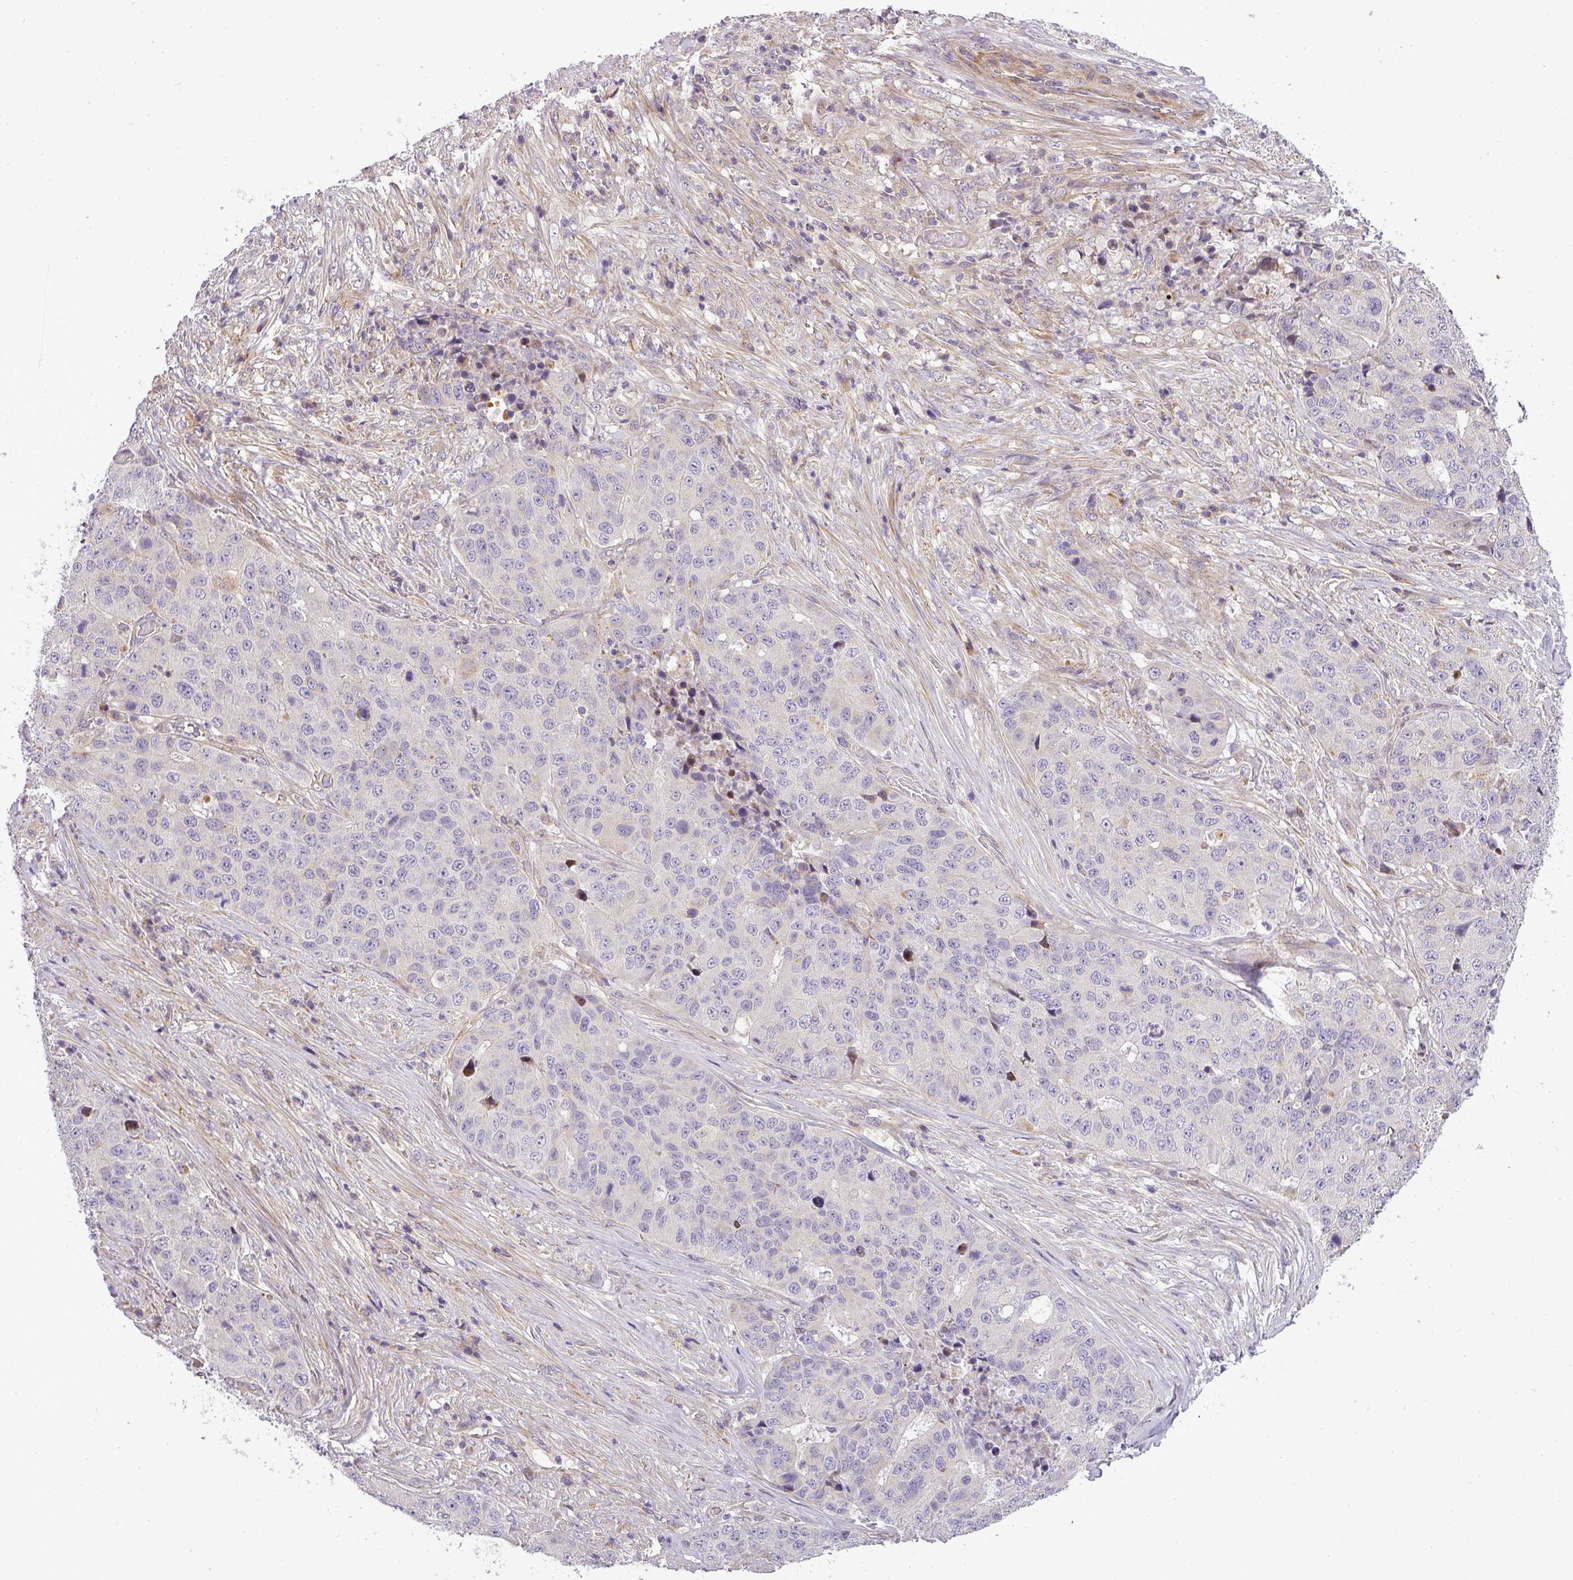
{"staining": {"intensity": "negative", "quantity": "none", "location": "none"}, "tissue": "stomach cancer", "cell_type": "Tumor cells", "image_type": "cancer", "snomed": [{"axis": "morphology", "description": "Adenocarcinoma, NOS"}, {"axis": "topography", "description": "Stomach"}], "caption": "Immunohistochemistry of stomach cancer displays no staining in tumor cells. (Stains: DAB immunohistochemistry with hematoxylin counter stain, Microscopy: brightfield microscopy at high magnification).", "gene": "ZDHHC1", "patient": {"sex": "male", "age": 71}}